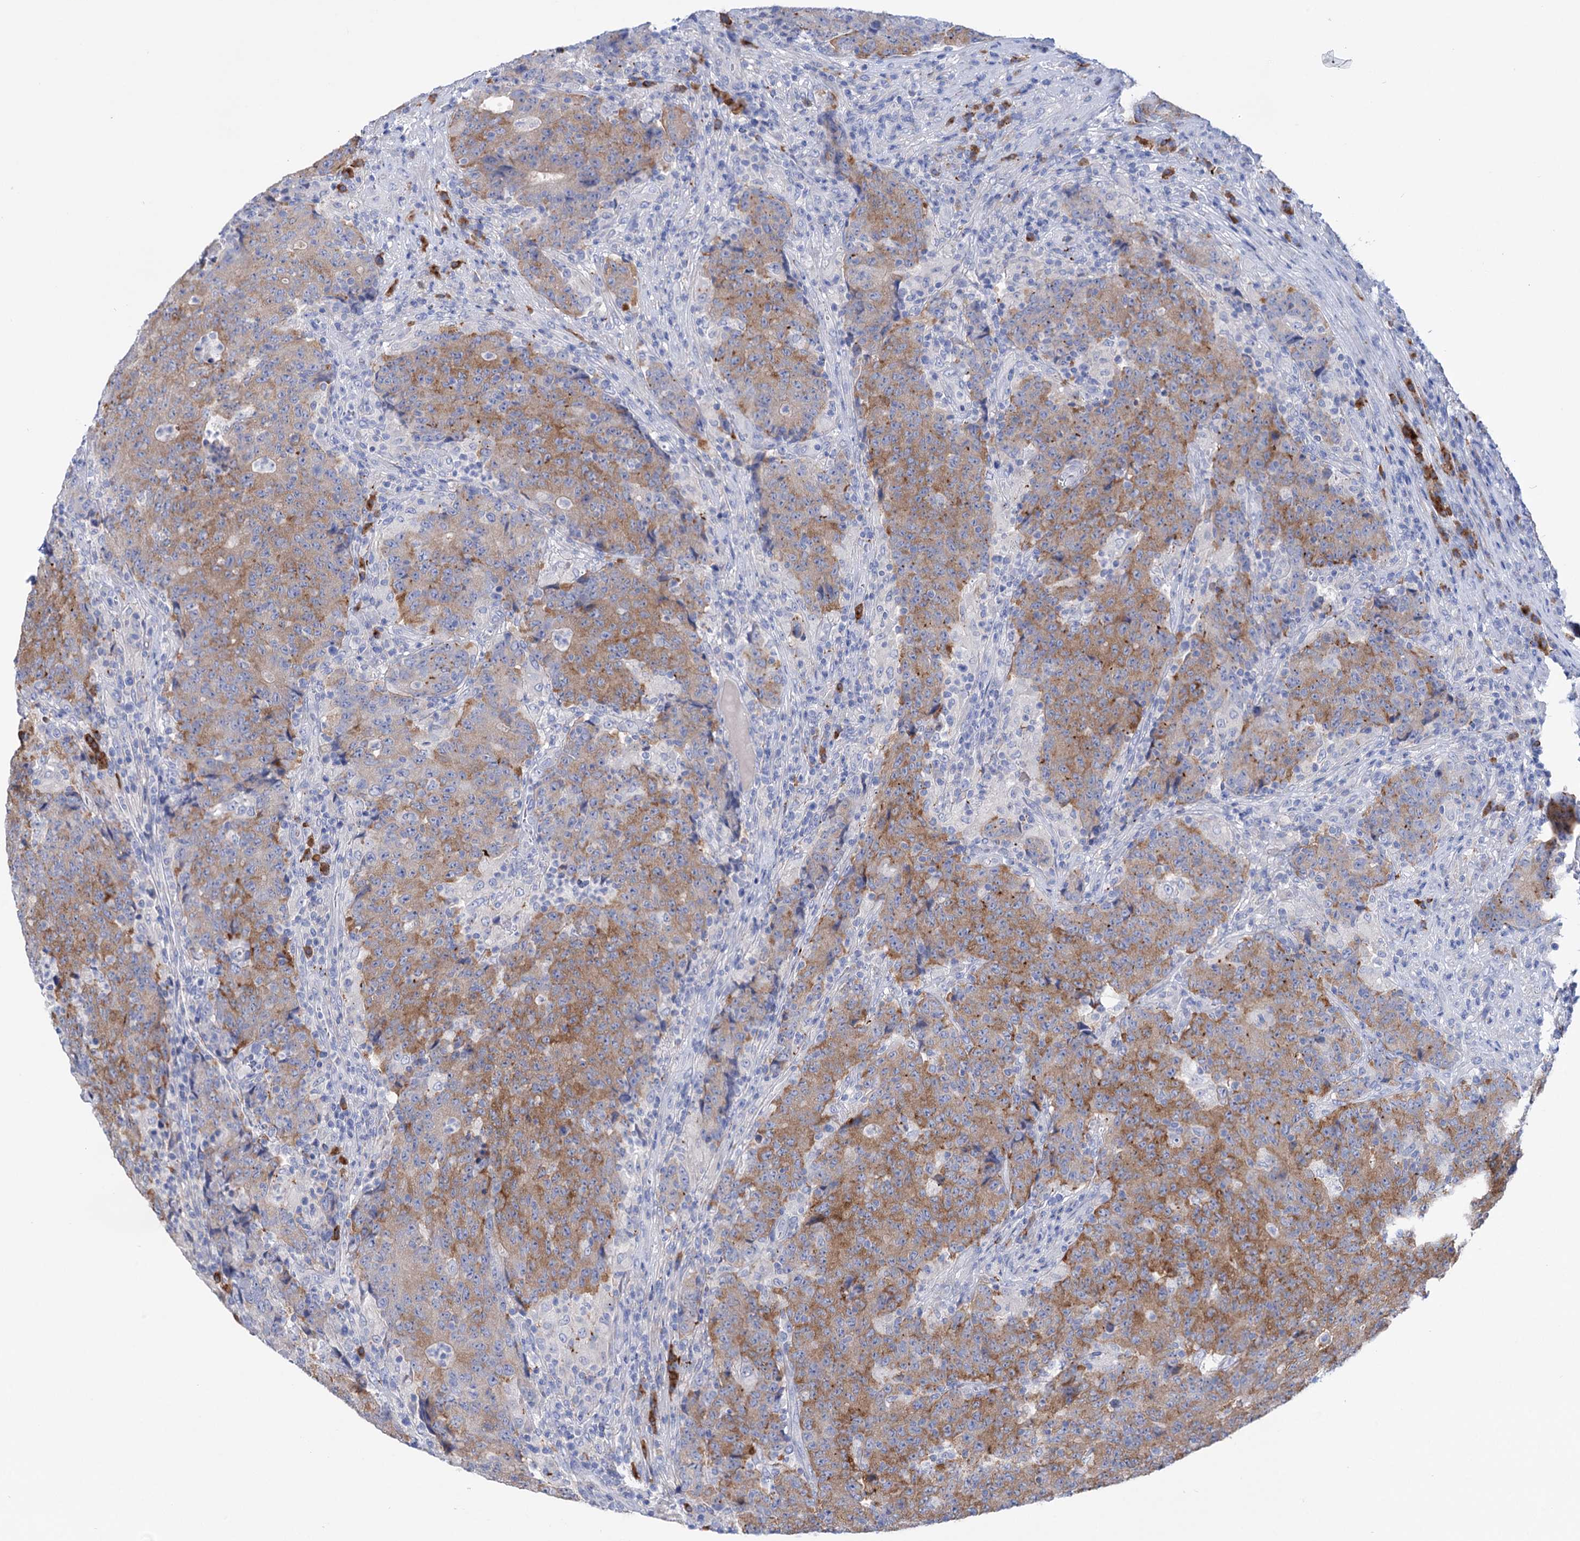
{"staining": {"intensity": "moderate", "quantity": ">75%", "location": "cytoplasmic/membranous"}, "tissue": "colorectal cancer", "cell_type": "Tumor cells", "image_type": "cancer", "snomed": [{"axis": "morphology", "description": "Adenocarcinoma, NOS"}, {"axis": "topography", "description": "Colon"}], "caption": "Immunohistochemistry histopathology image of colorectal adenocarcinoma stained for a protein (brown), which reveals medium levels of moderate cytoplasmic/membranous expression in about >75% of tumor cells.", "gene": "BBS4", "patient": {"sex": "female", "age": 75}}